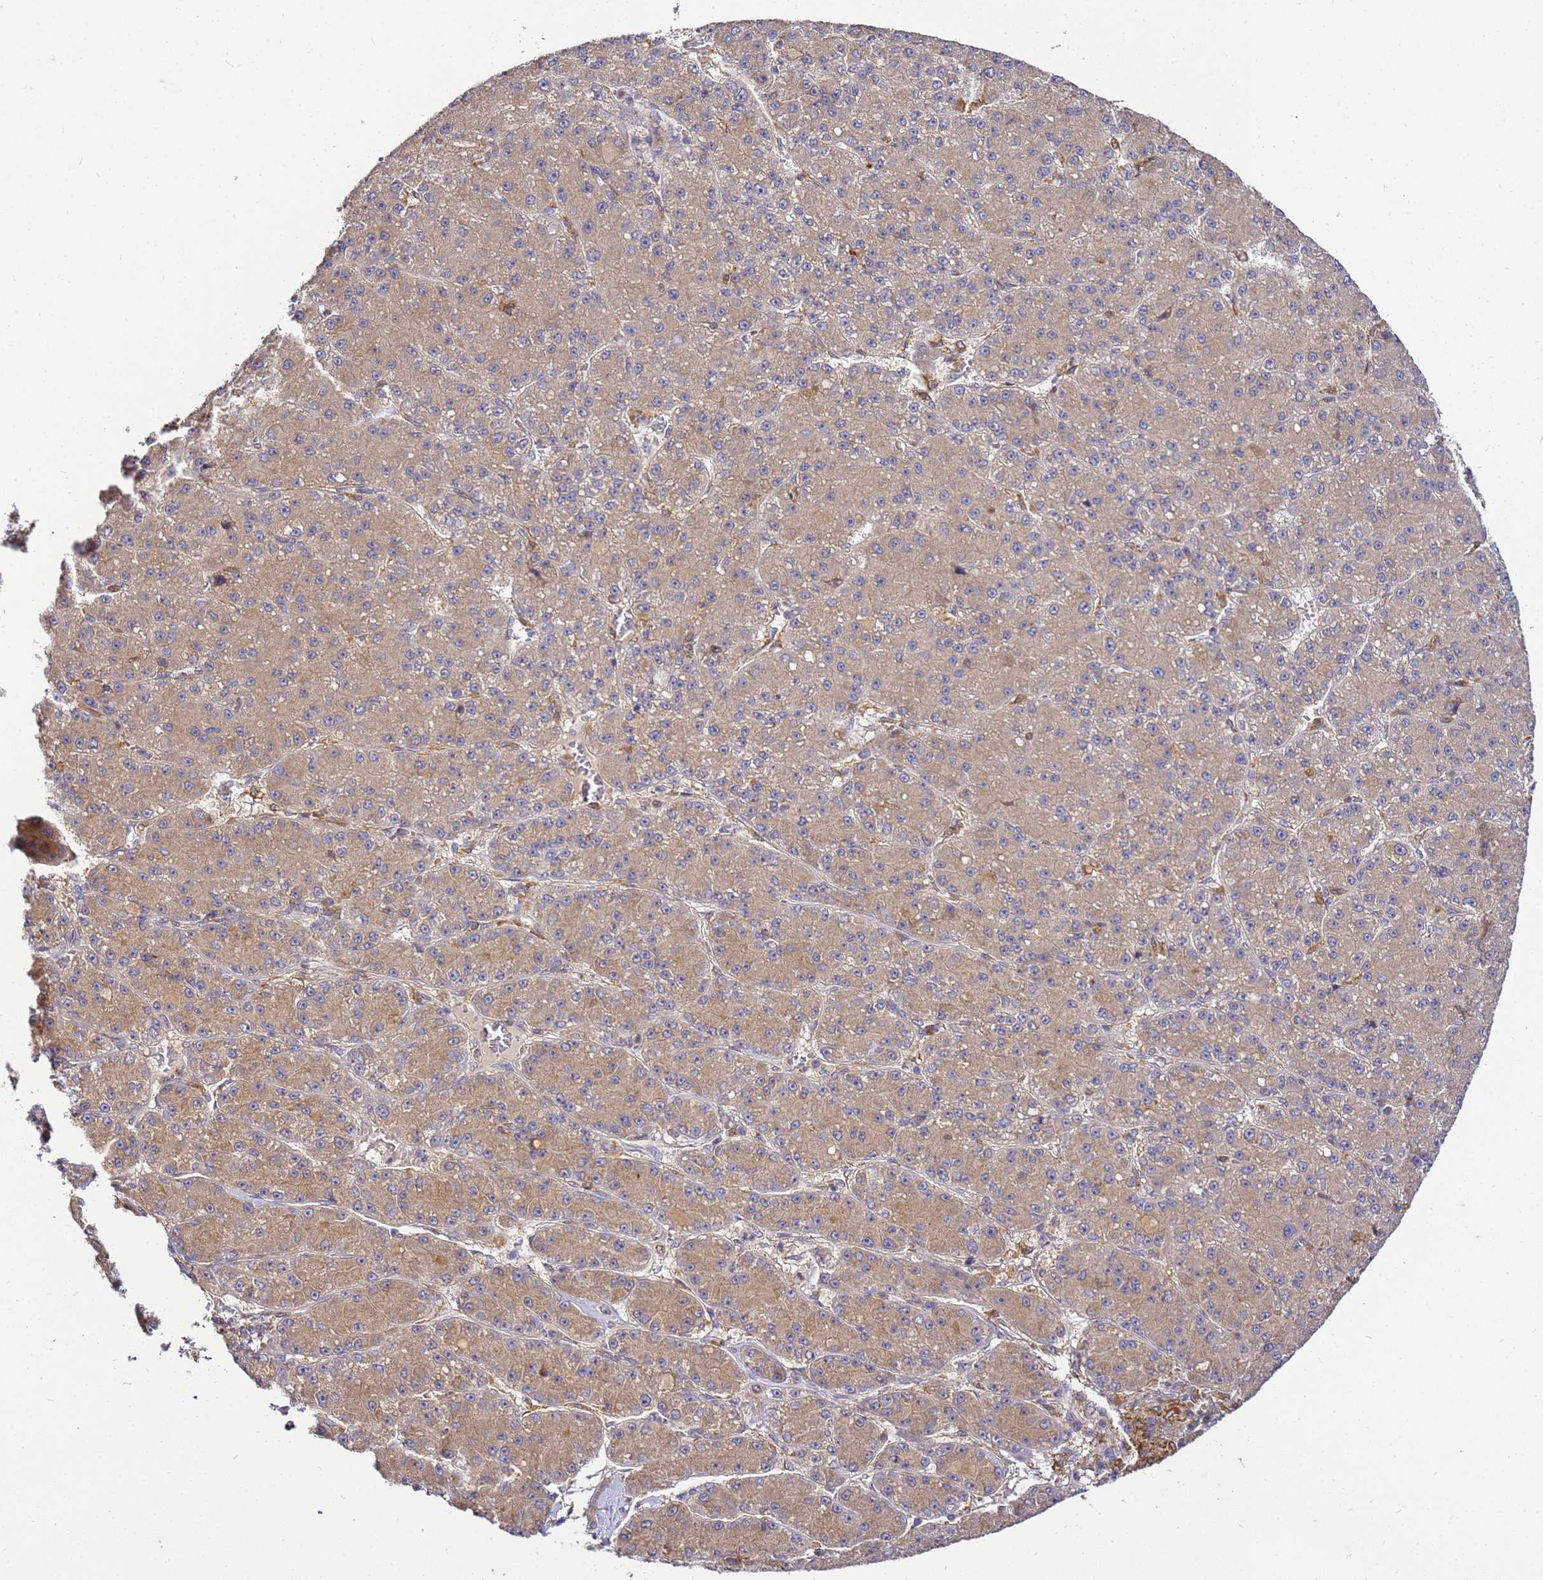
{"staining": {"intensity": "moderate", "quantity": ">75%", "location": "cytoplasmic/membranous"}, "tissue": "liver cancer", "cell_type": "Tumor cells", "image_type": "cancer", "snomed": [{"axis": "morphology", "description": "Carcinoma, Hepatocellular, NOS"}, {"axis": "topography", "description": "Liver"}], "caption": "Liver cancer (hepatocellular carcinoma) stained for a protein (brown) reveals moderate cytoplasmic/membranous positive expression in about >75% of tumor cells.", "gene": "ADPGK", "patient": {"sex": "male", "age": 67}}